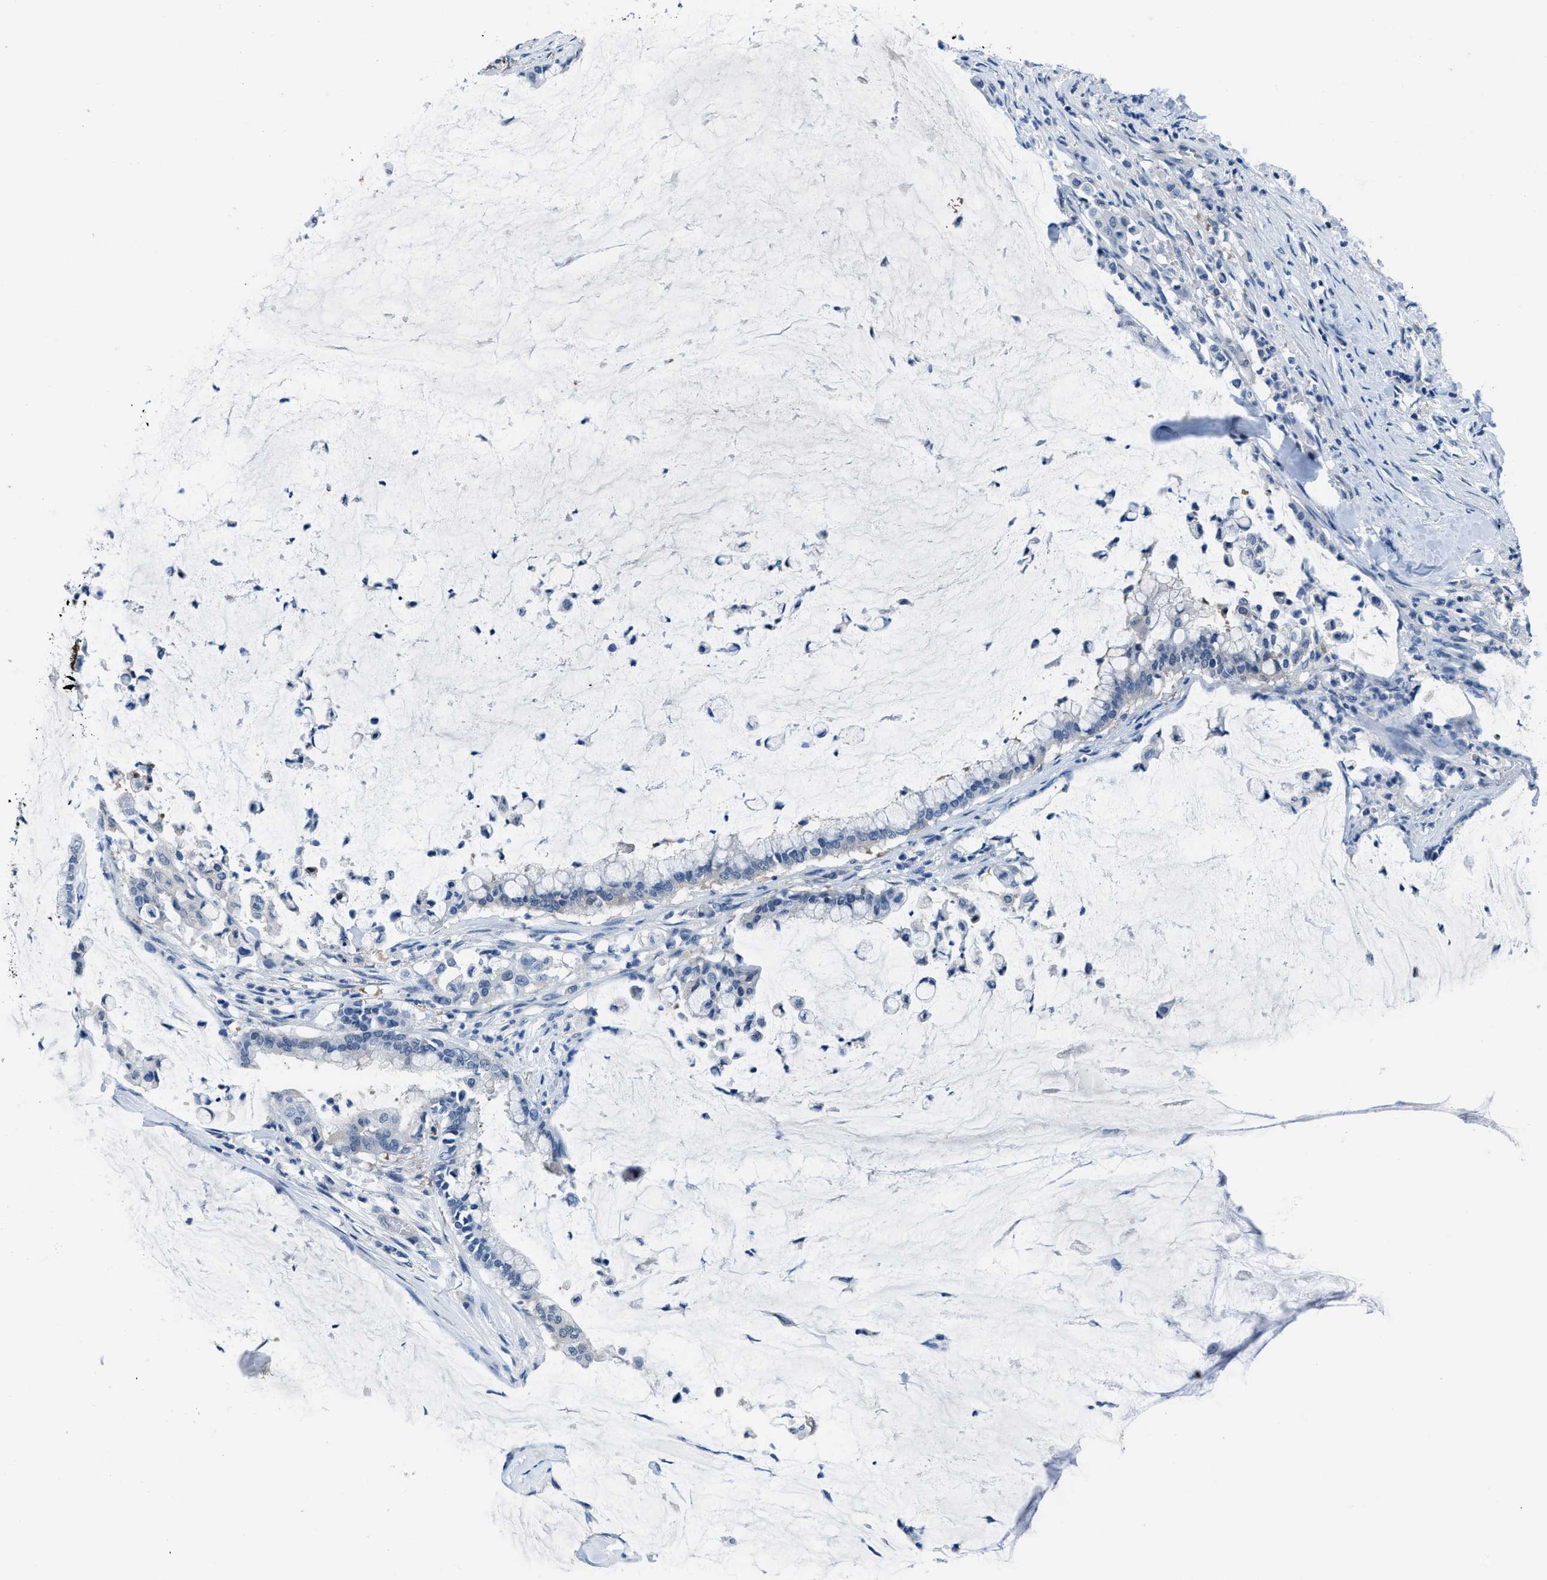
{"staining": {"intensity": "negative", "quantity": "none", "location": "none"}, "tissue": "pancreatic cancer", "cell_type": "Tumor cells", "image_type": "cancer", "snomed": [{"axis": "morphology", "description": "Adenocarcinoma, NOS"}, {"axis": "topography", "description": "Pancreas"}], "caption": "This histopathology image is of pancreatic adenocarcinoma stained with immunohistochemistry (IHC) to label a protein in brown with the nuclei are counter-stained blue. There is no expression in tumor cells.", "gene": "NUDT5", "patient": {"sex": "male", "age": 41}}